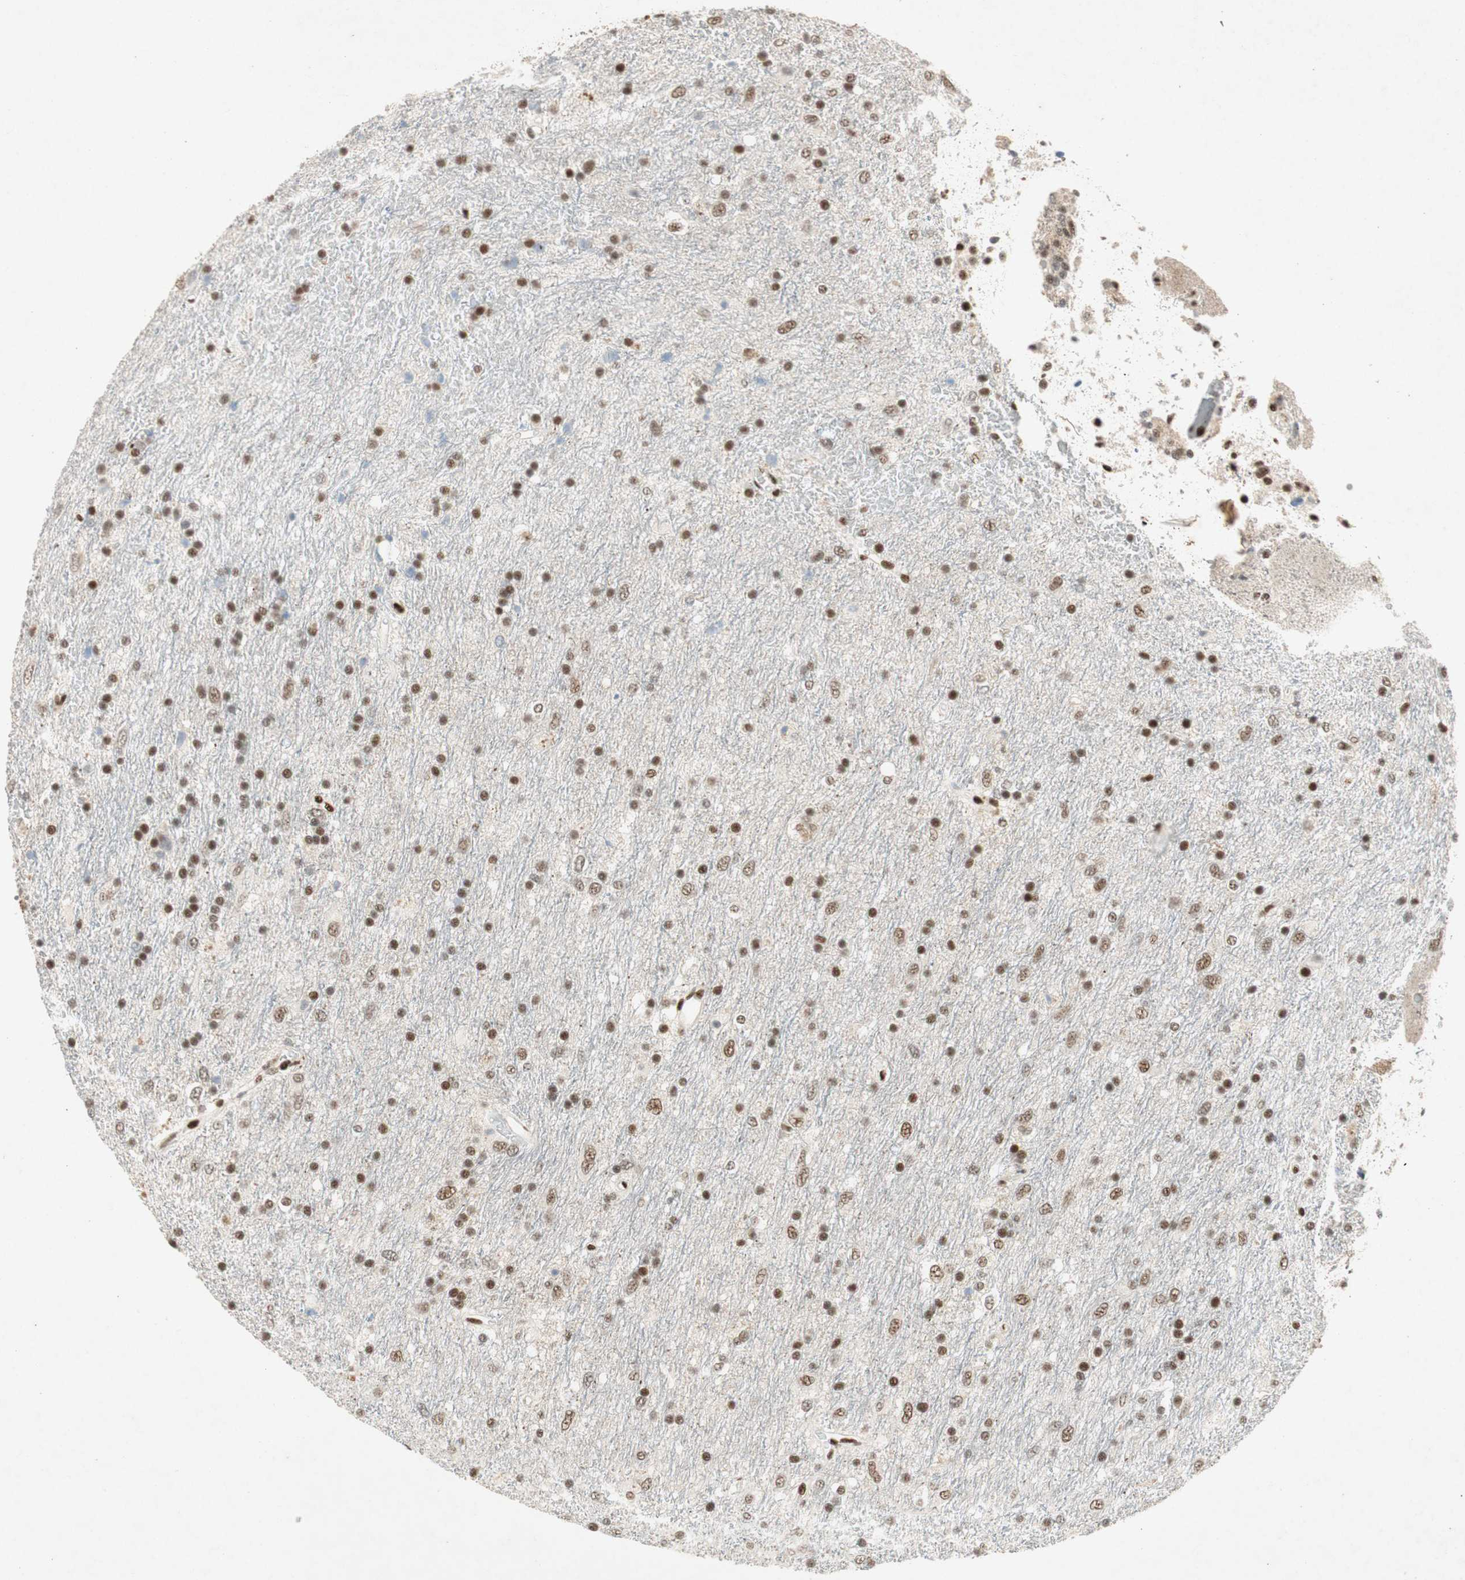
{"staining": {"intensity": "strong", "quantity": ">75%", "location": "nuclear"}, "tissue": "glioma", "cell_type": "Tumor cells", "image_type": "cancer", "snomed": [{"axis": "morphology", "description": "Glioma, malignant, Low grade"}, {"axis": "topography", "description": "Brain"}], "caption": "Protein expression analysis of glioma reveals strong nuclear positivity in about >75% of tumor cells.", "gene": "NCBP3", "patient": {"sex": "male", "age": 77}}